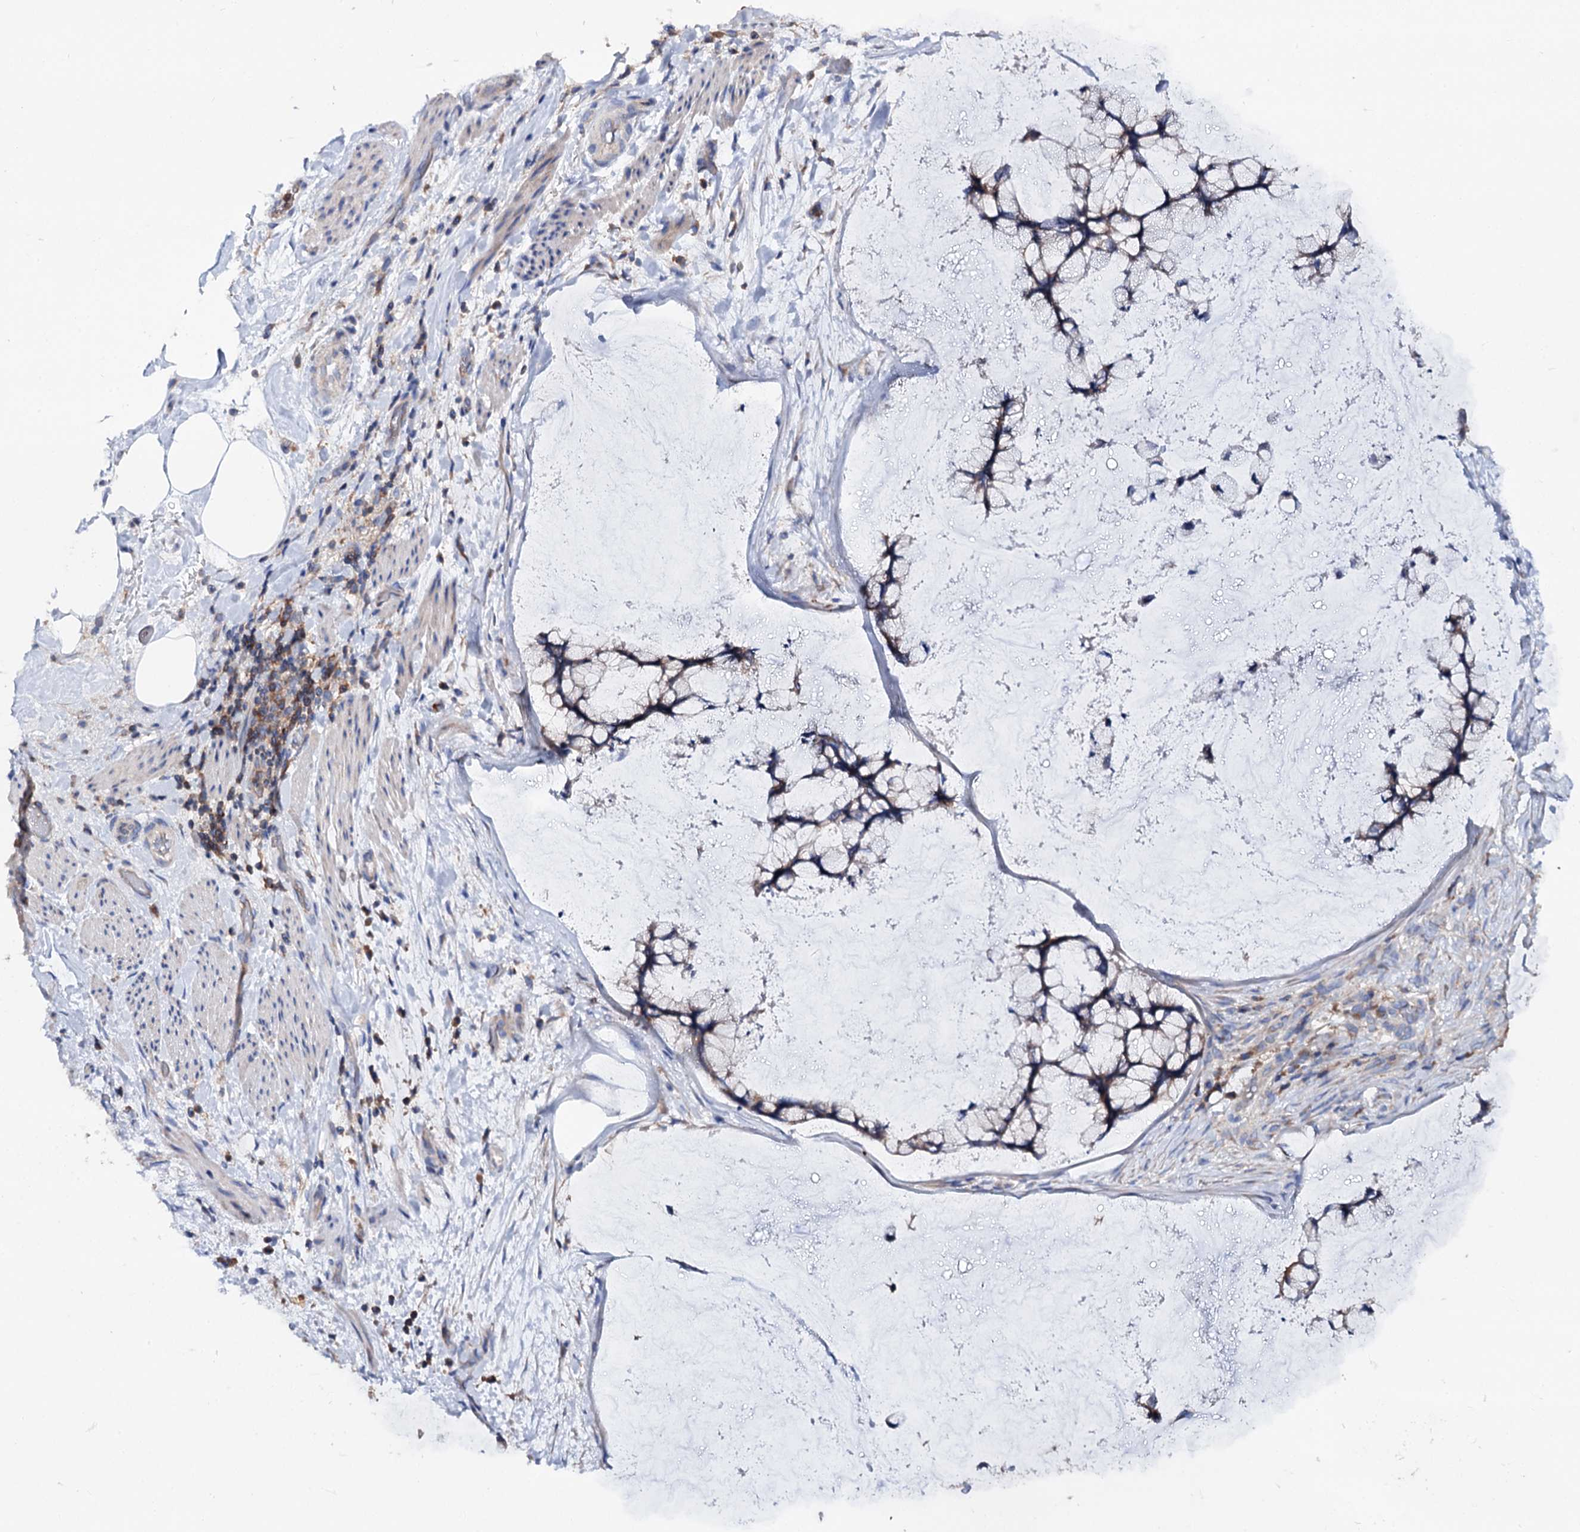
{"staining": {"intensity": "weak", "quantity": ">75%", "location": "cytoplasmic/membranous"}, "tissue": "ovarian cancer", "cell_type": "Tumor cells", "image_type": "cancer", "snomed": [{"axis": "morphology", "description": "Cystadenocarcinoma, mucinous, NOS"}, {"axis": "topography", "description": "Ovary"}], "caption": "Immunohistochemistry (DAB (3,3'-diaminobenzidine)) staining of human mucinous cystadenocarcinoma (ovarian) reveals weak cytoplasmic/membranous protein expression in approximately >75% of tumor cells.", "gene": "UBASH3B", "patient": {"sex": "female", "age": 42}}